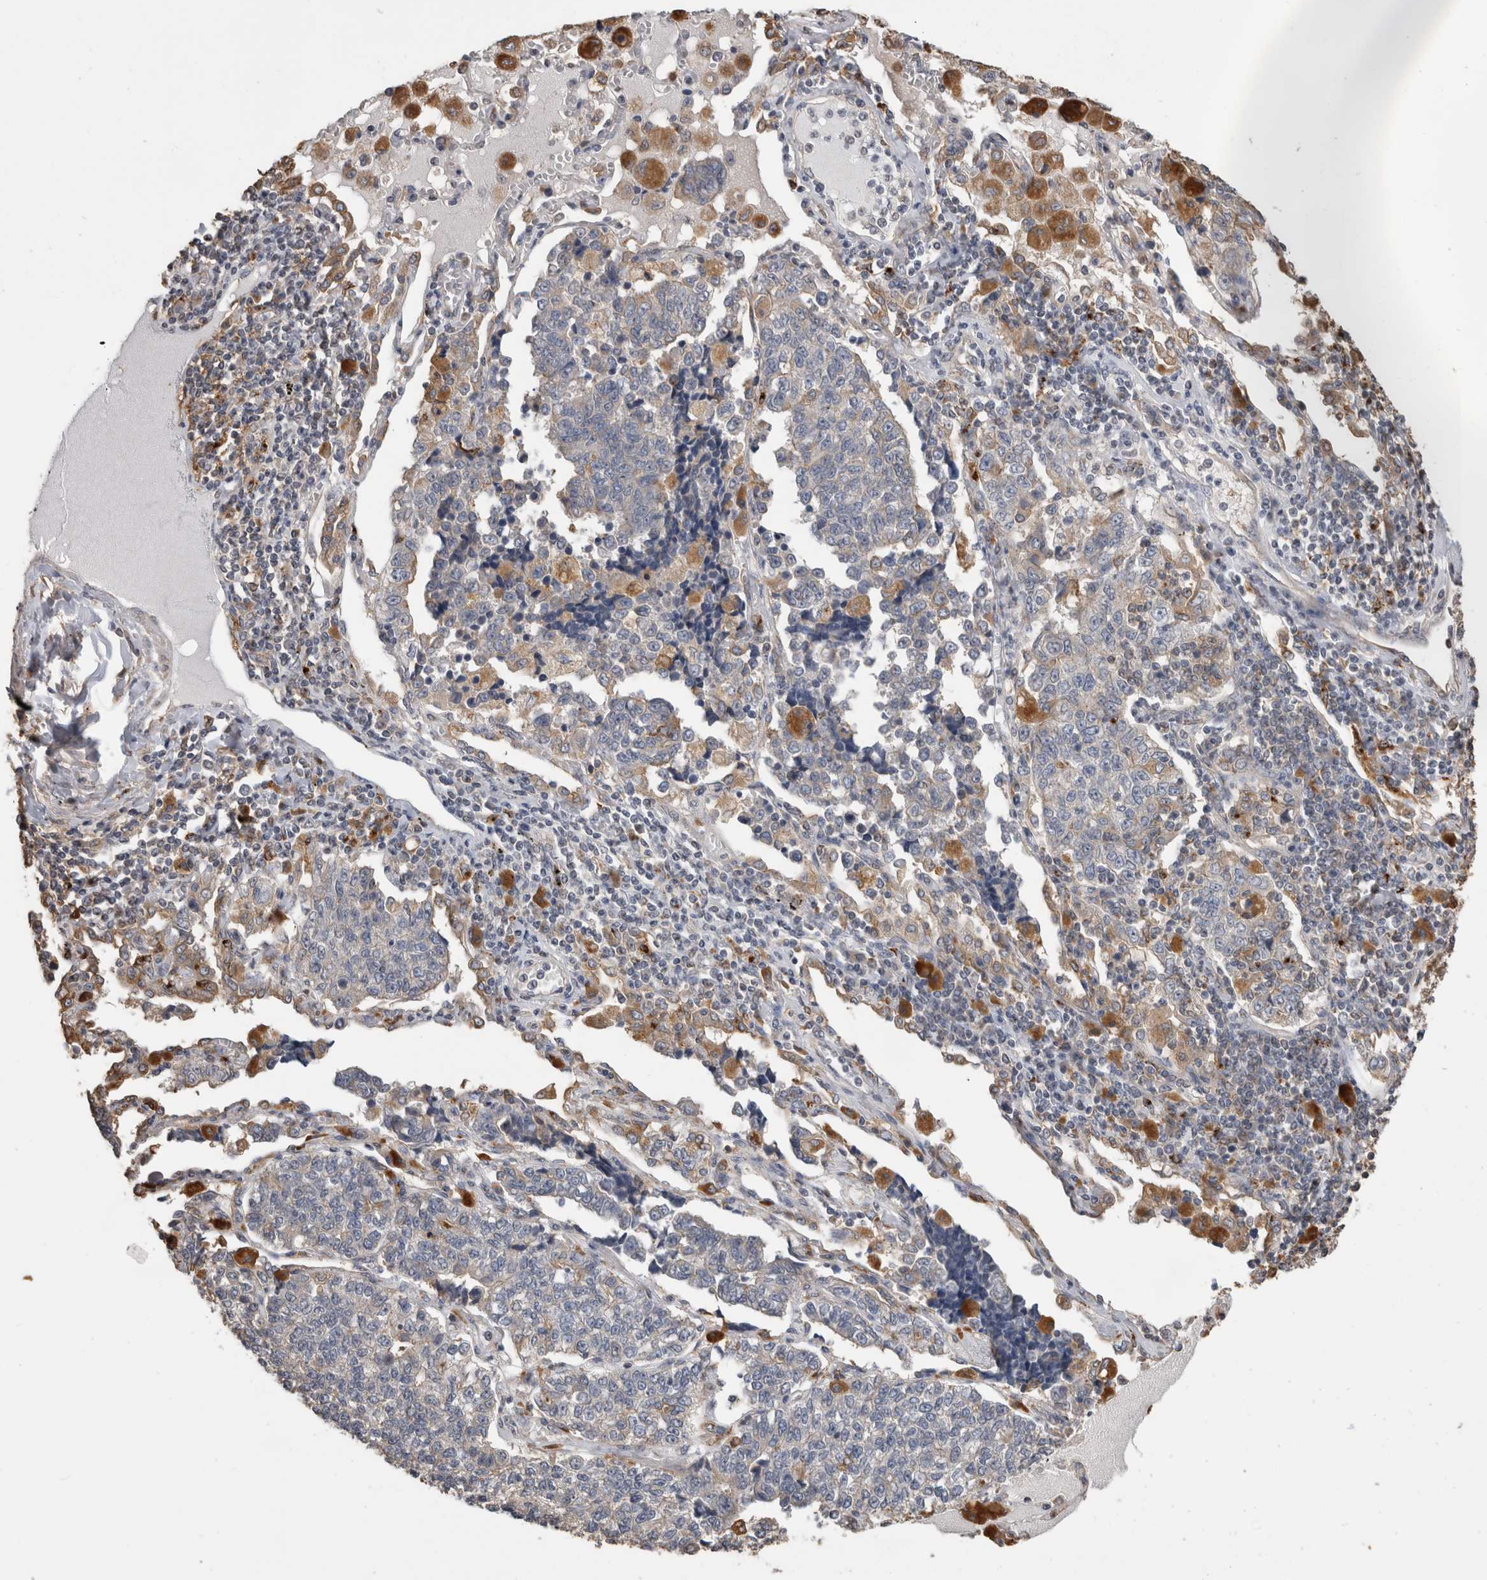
{"staining": {"intensity": "negative", "quantity": "none", "location": "none"}, "tissue": "lung cancer", "cell_type": "Tumor cells", "image_type": "cancer", "snomed": [{"axis": "morphology", "description": "Adenocarcinoma, NOS"}, {"axis": "topography", "description": "Lung"}], "caption": "This is an IHC histopathology image of human lung adenocarcinoma. There is no positivity in tumor cells.", "gene": "CLIP1", "patient": {"sex": "male", "age": 49}}